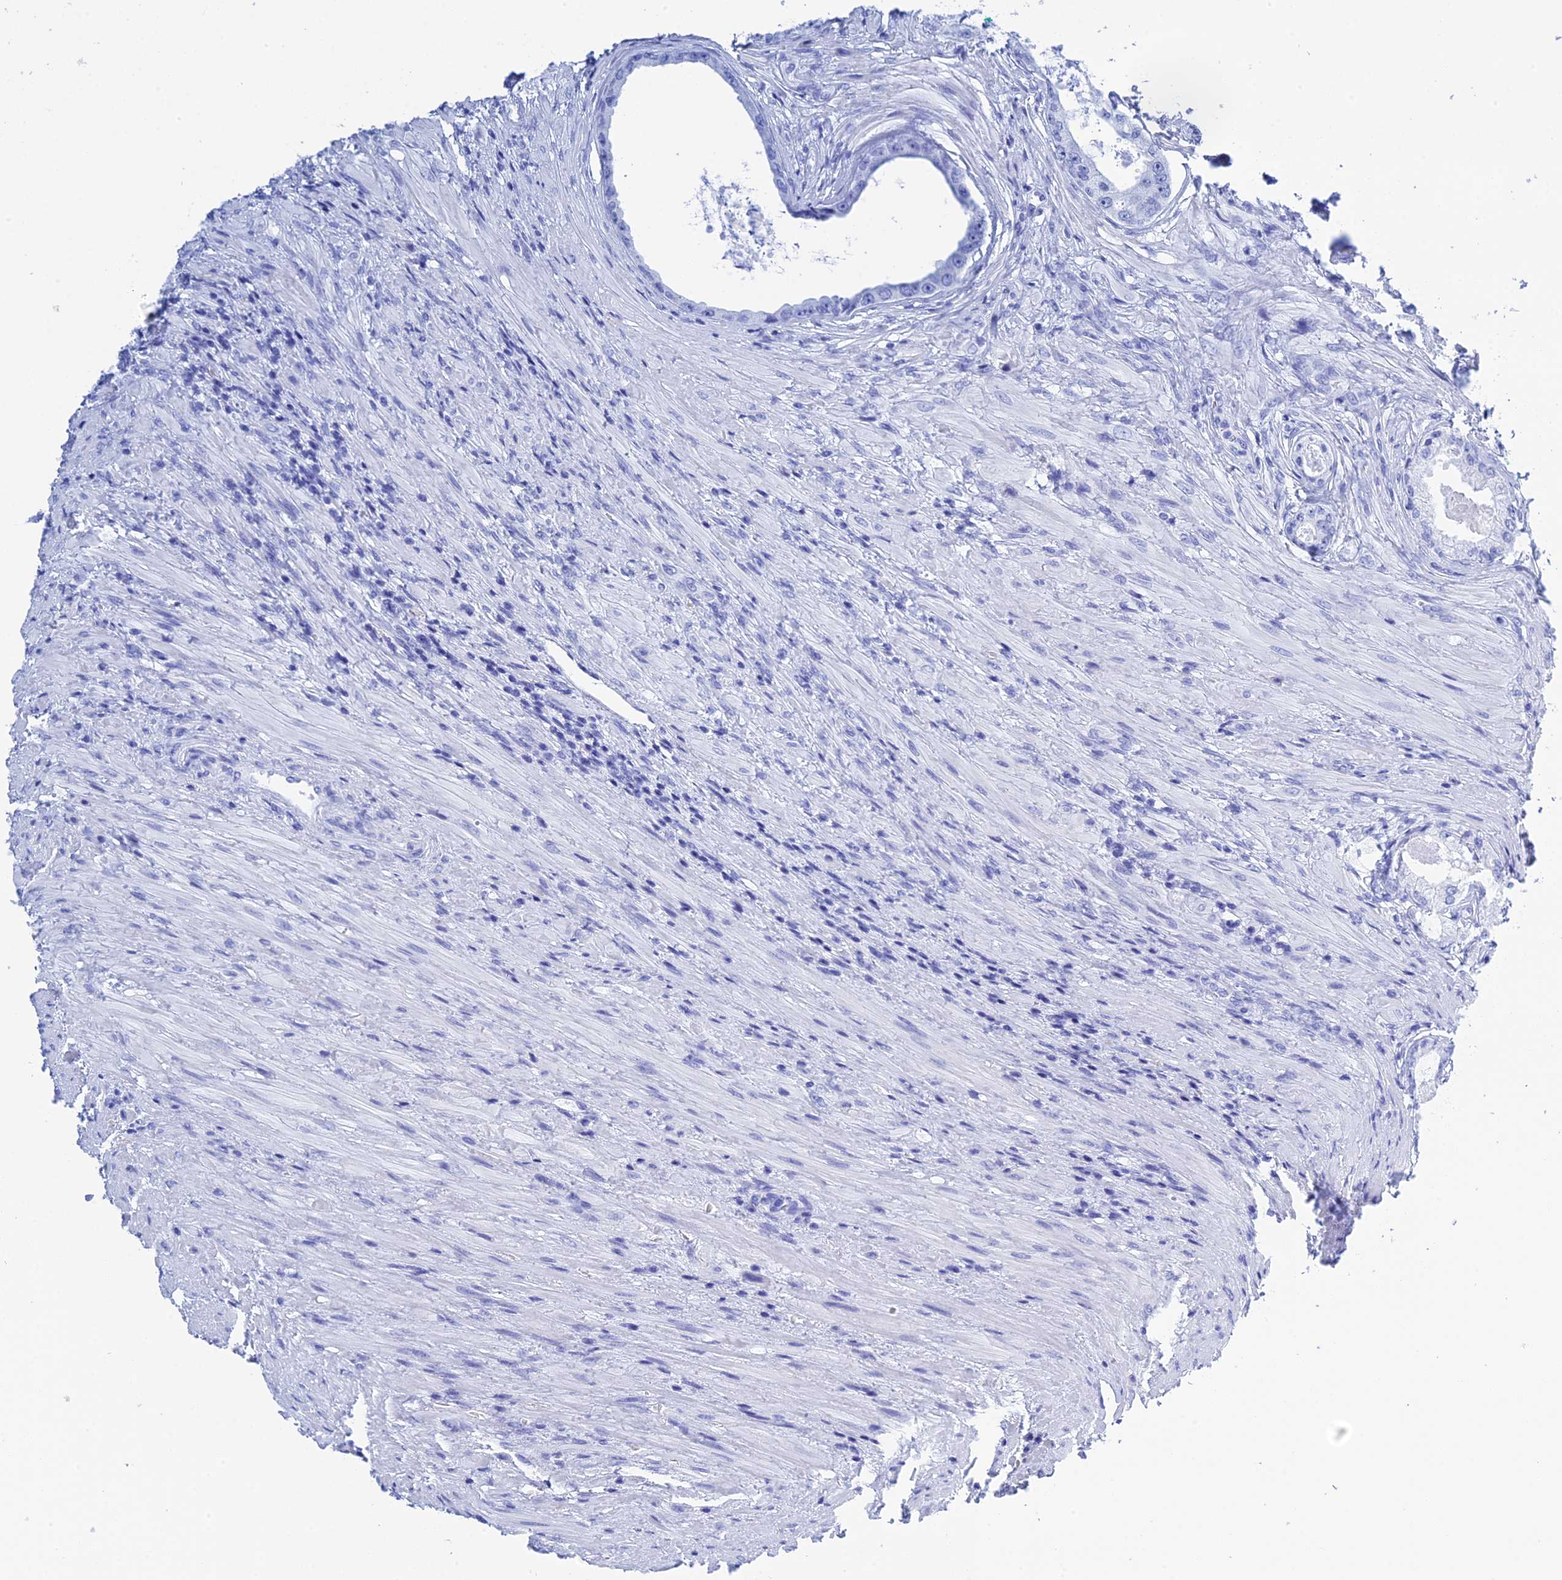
{"staining": {"intensity": "negative", "quantity": "none", "location": "none"}, "tissue": "prostate cancer", "cell_type": "Tumor cells", "image_type": "cancer", "snomed": [{"axis": "morphology", "description": "Adenocarcinoma, Low grade"}, {"axis": "topography", "description": "Prostate"}], "caption": "Immunohistochemistry of prostate cancer displays no positivity in tumor cells. The staining is performed using DAB (3,3'-diaminobenzidine) brown chromogen with nuclei counter-stained in using hematoxylin.", "gene": "TEX101", "patient": {"sex": "male", "age": 68}}